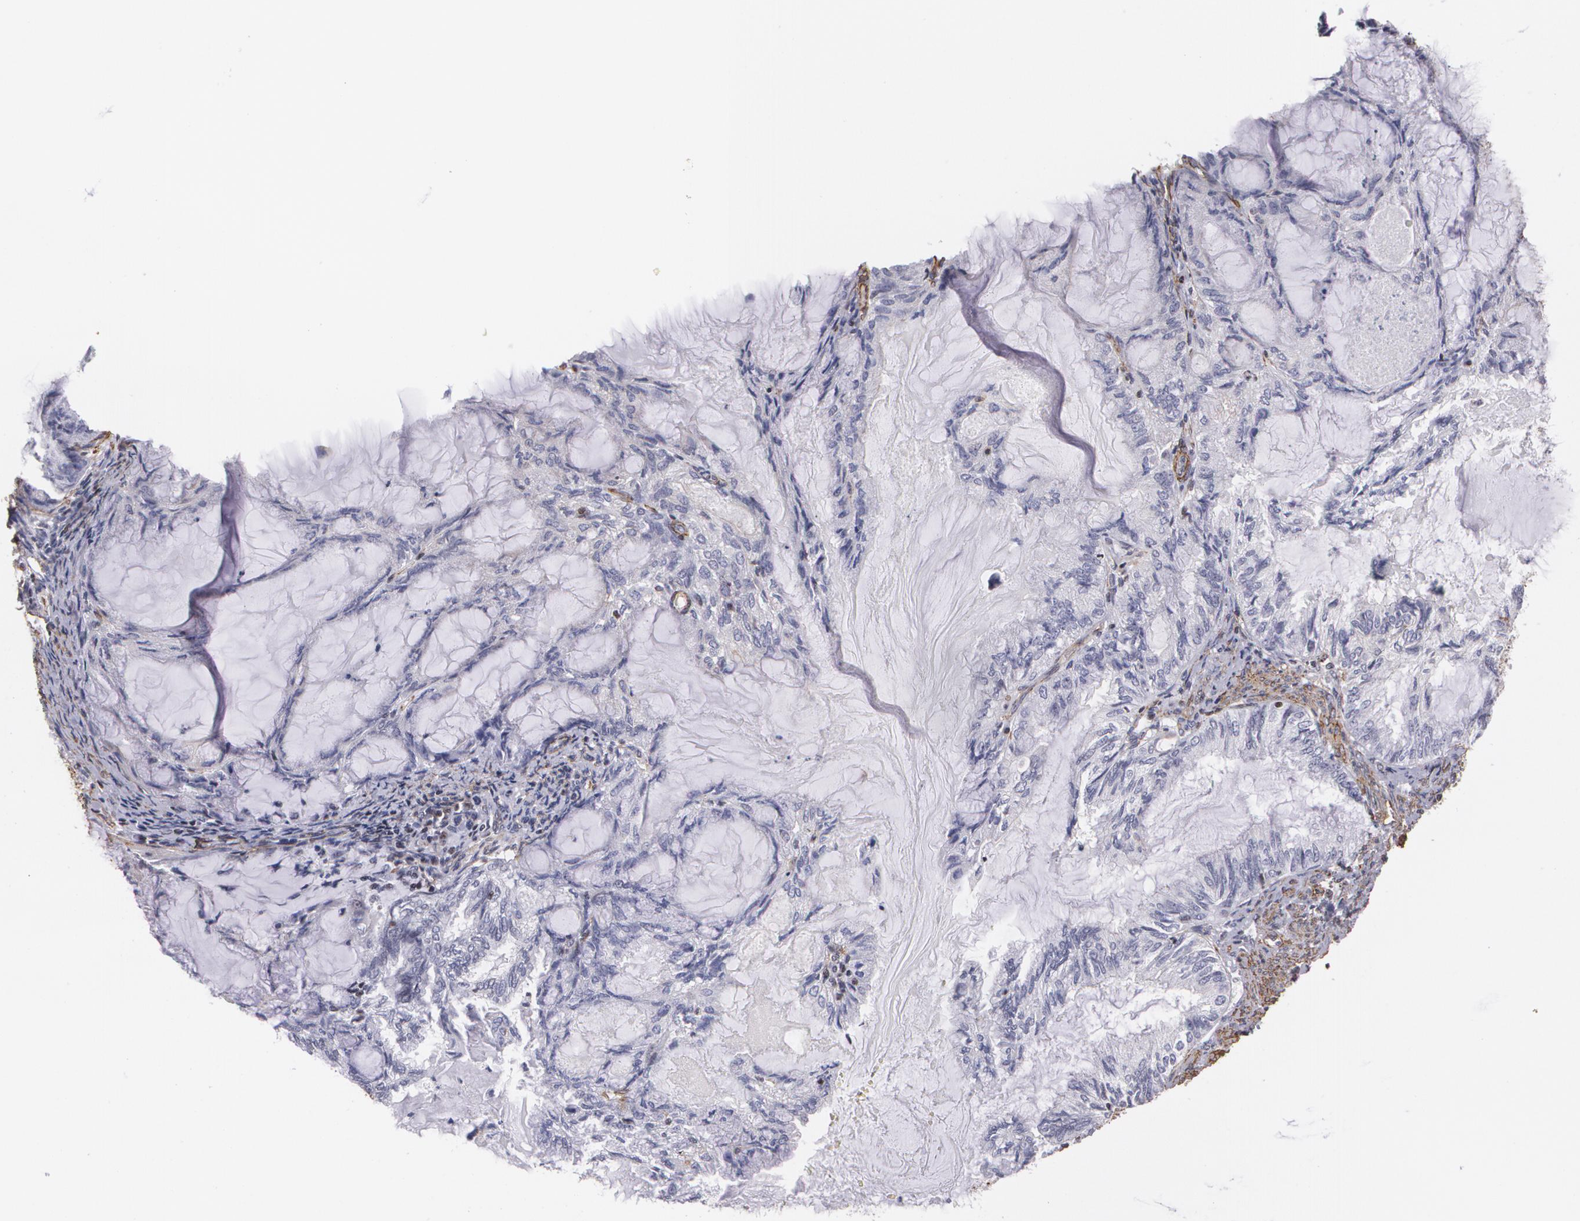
{"staining": {"intensity": "negative", "quantity": "none", "location": "none"}, "tissue": "endometrial cancer", "cell_type": "Tumor cells", "image_type": "cancer", "snomed": [{"axis": "morphology", "description": "Adenocarcinoma, NOS"}, {"axis": "topography", "description": "Endometrium"}], "caption": "Tumor cells are negative for protein expression in human endometrial cancer (adenocarcinoma).", "gene": "VAMP1", "patient": {"sex": "female", "age": 86}}